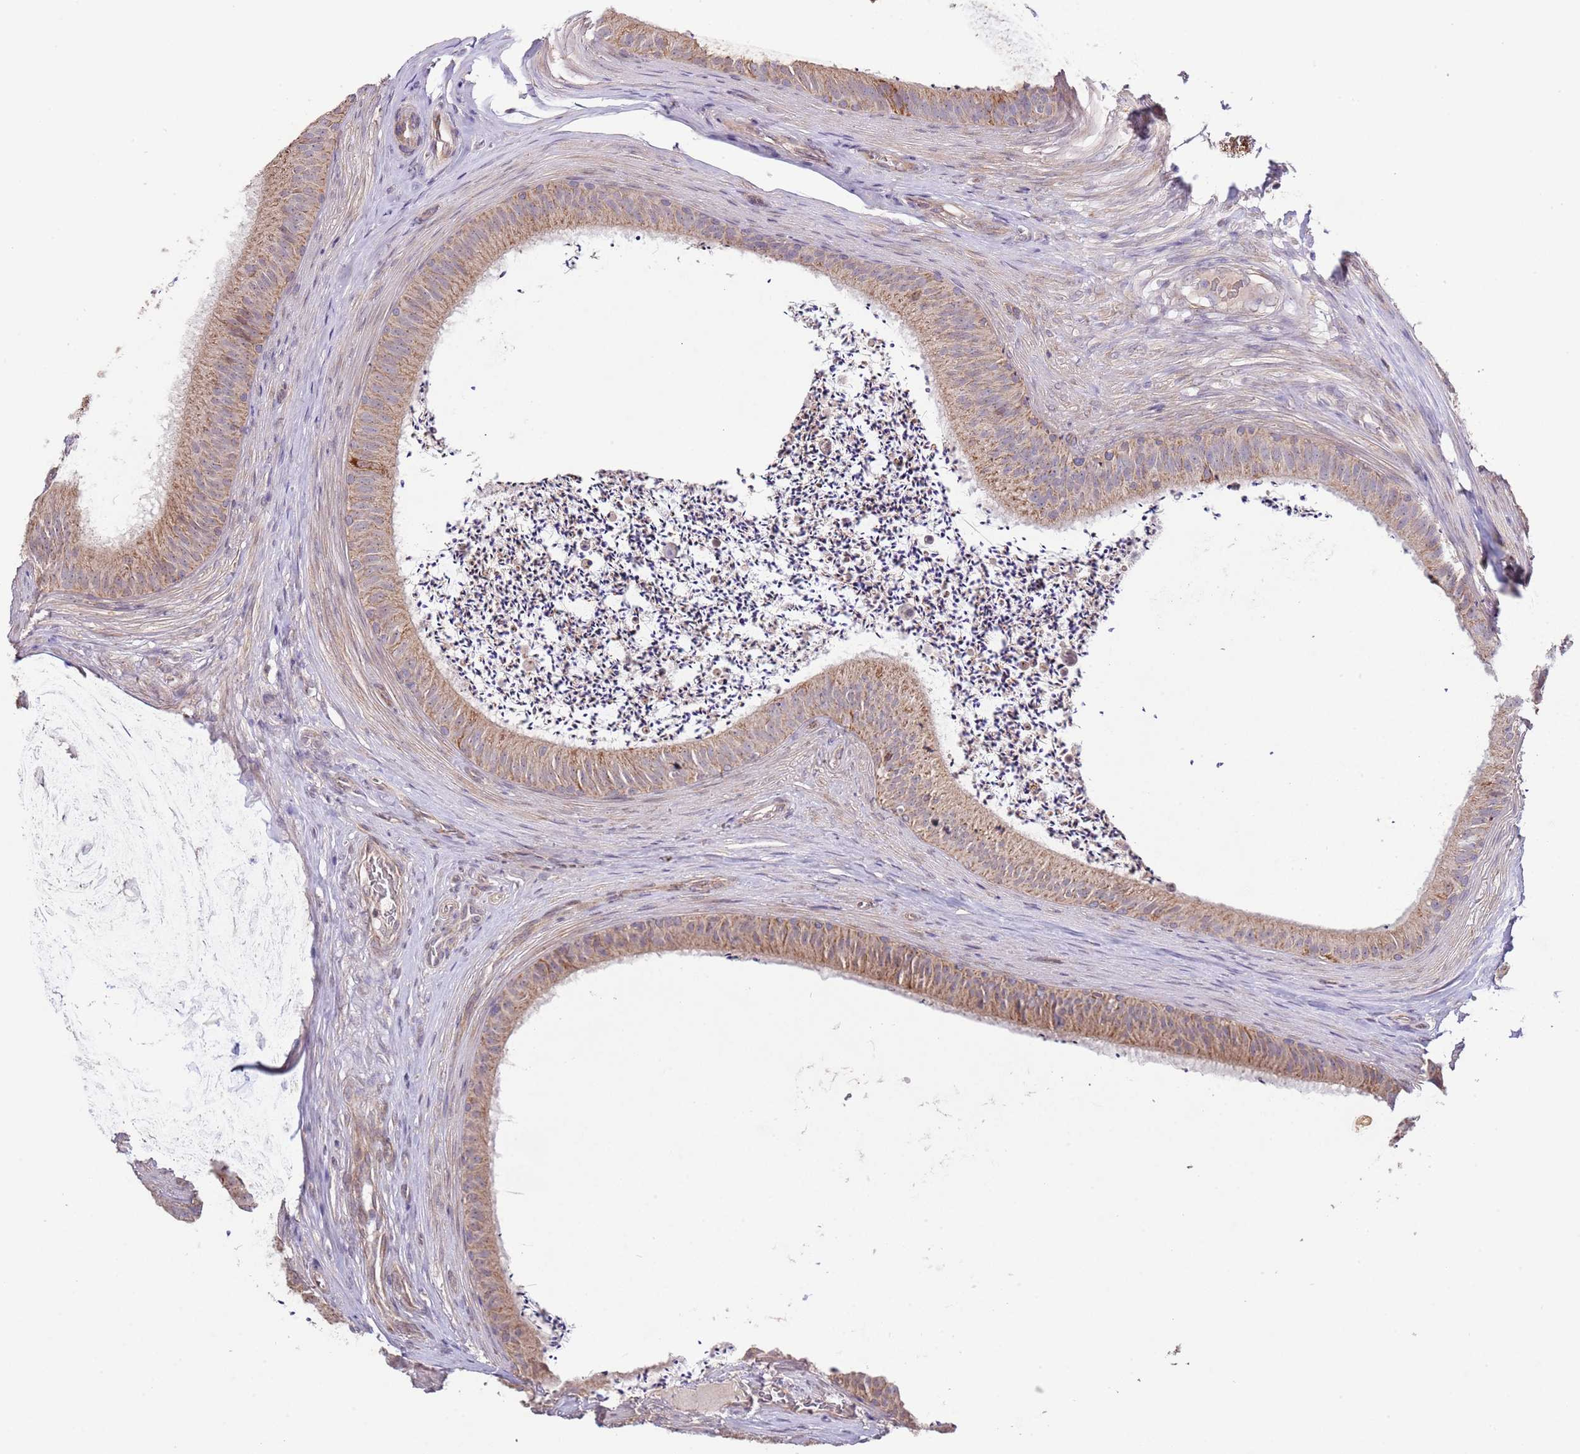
{"staining": {"intensity": "moderate", "quantity": ">75%", "location": "cytoplasmic/membranous"}, "tissue": "epididymis", "cell_type": "Glandular cells", "image_type": "normal", "snomed": [{"axis": "morphology", "description": "Normal tissue, NOS"}, {"axis": "topography", "description": "Testis"}, {"axis": "topography", "description": "Epididymis"}], "caption": "Epididymis was stained to show a protein in brown. There is medium levels of moderate cytoplasmic/membranous expression in approximately >75% of glandular cells. Immunohistochemistry stains the protein in brown and the nuclei are stained blue.", "gene": "IVD", "patient": {"sex": "male", "age": 41}}